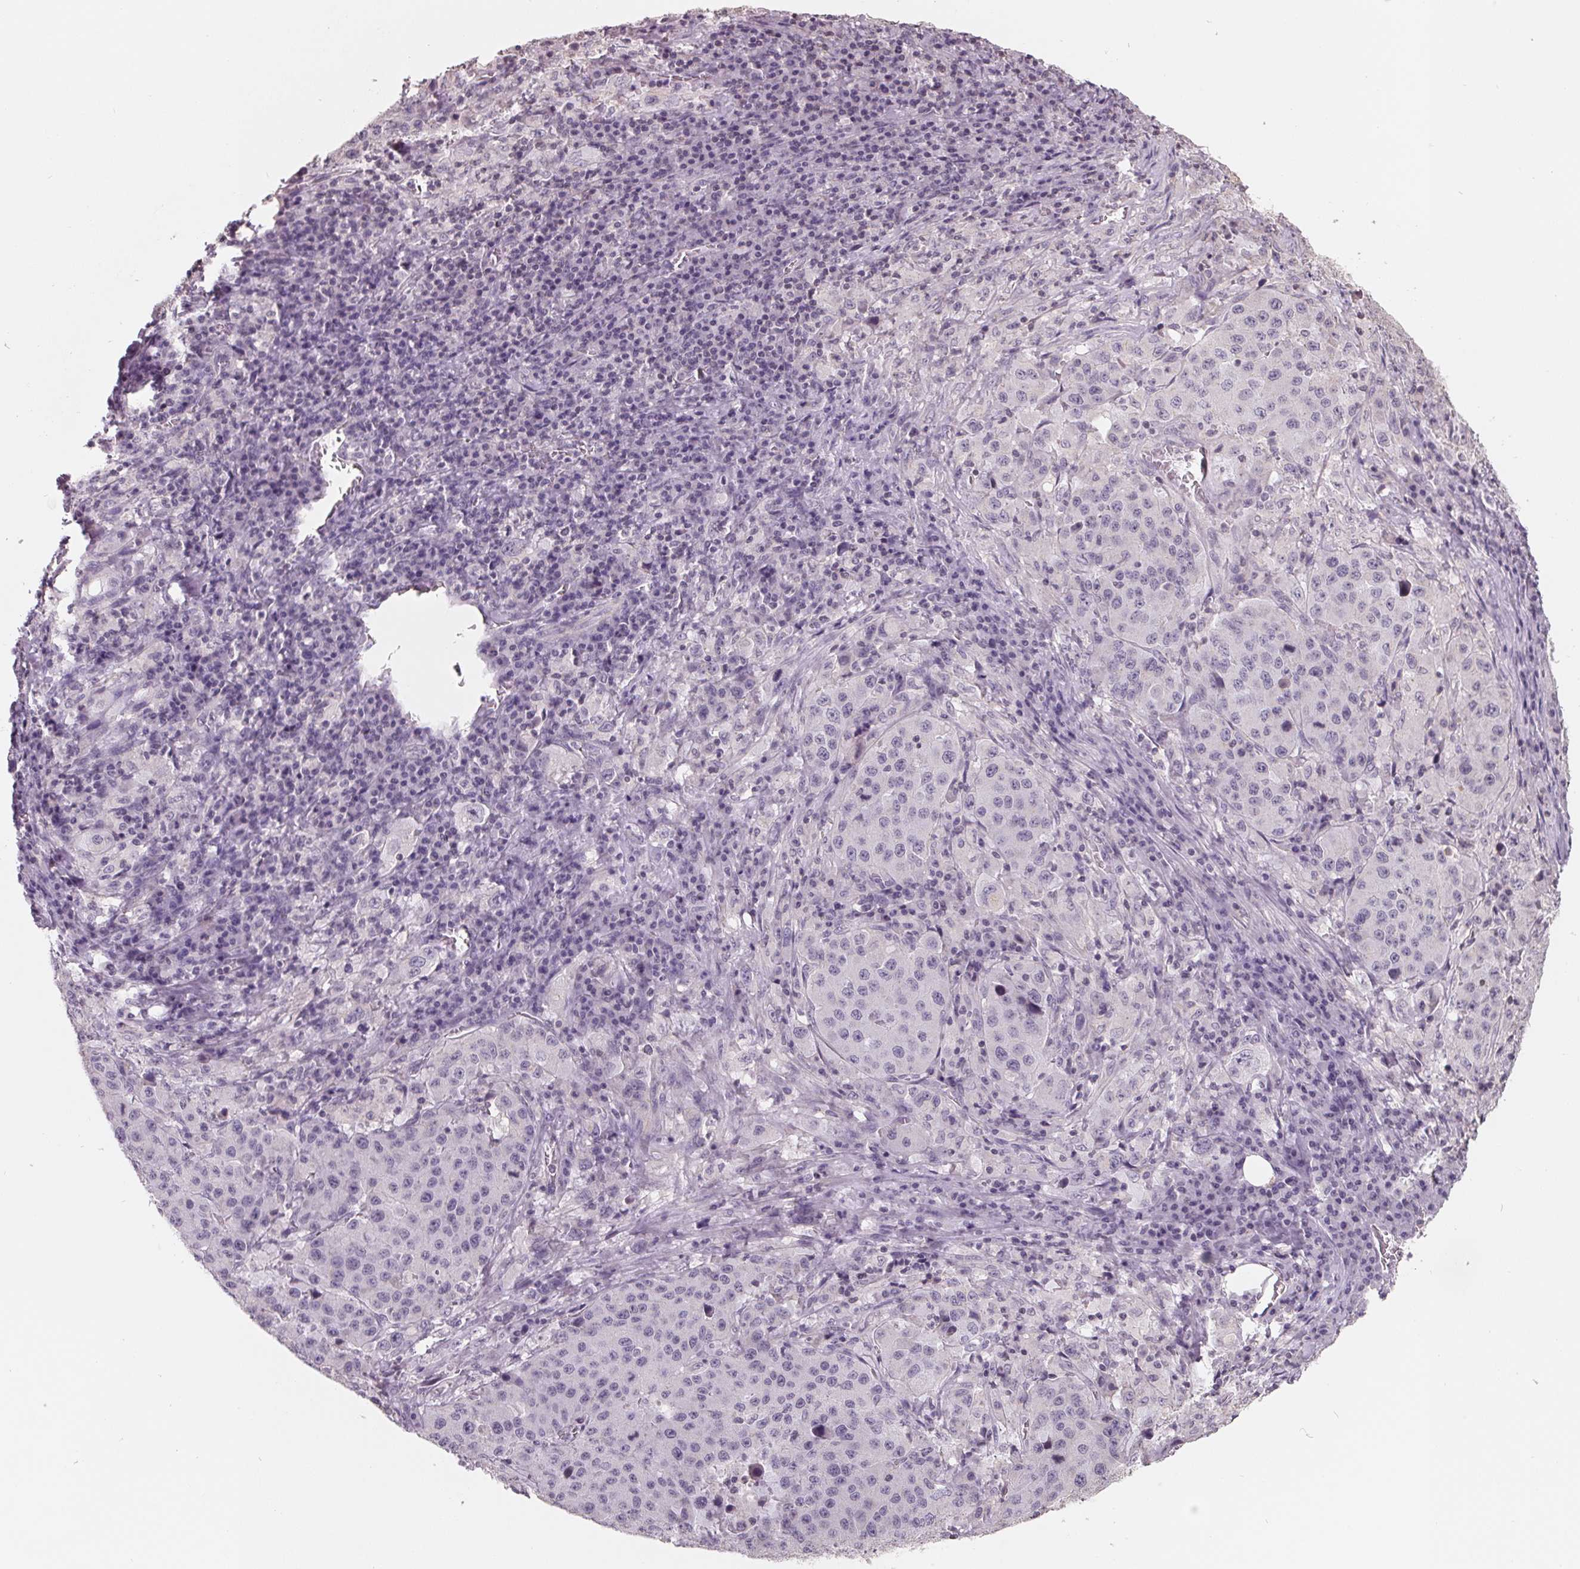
{"staining": {"intensity": "negative", "quantity": "none", "location": "none"}, "tissue": "stomach cancer", "cell_type": "Tumor cells", "image_type": "cancer", "snomed": [{"axis": "morphology", "description": "Adenocarcinoma, NOS"}, {"axis": "topography", "description": "Stomach"}], "caption": "Micrograph shows no significant protein staining in tumor cells of stomach cancer (adenocarcinoma).", "gene": "FTCD", "patient": {"sex": "male", "age": 71}}